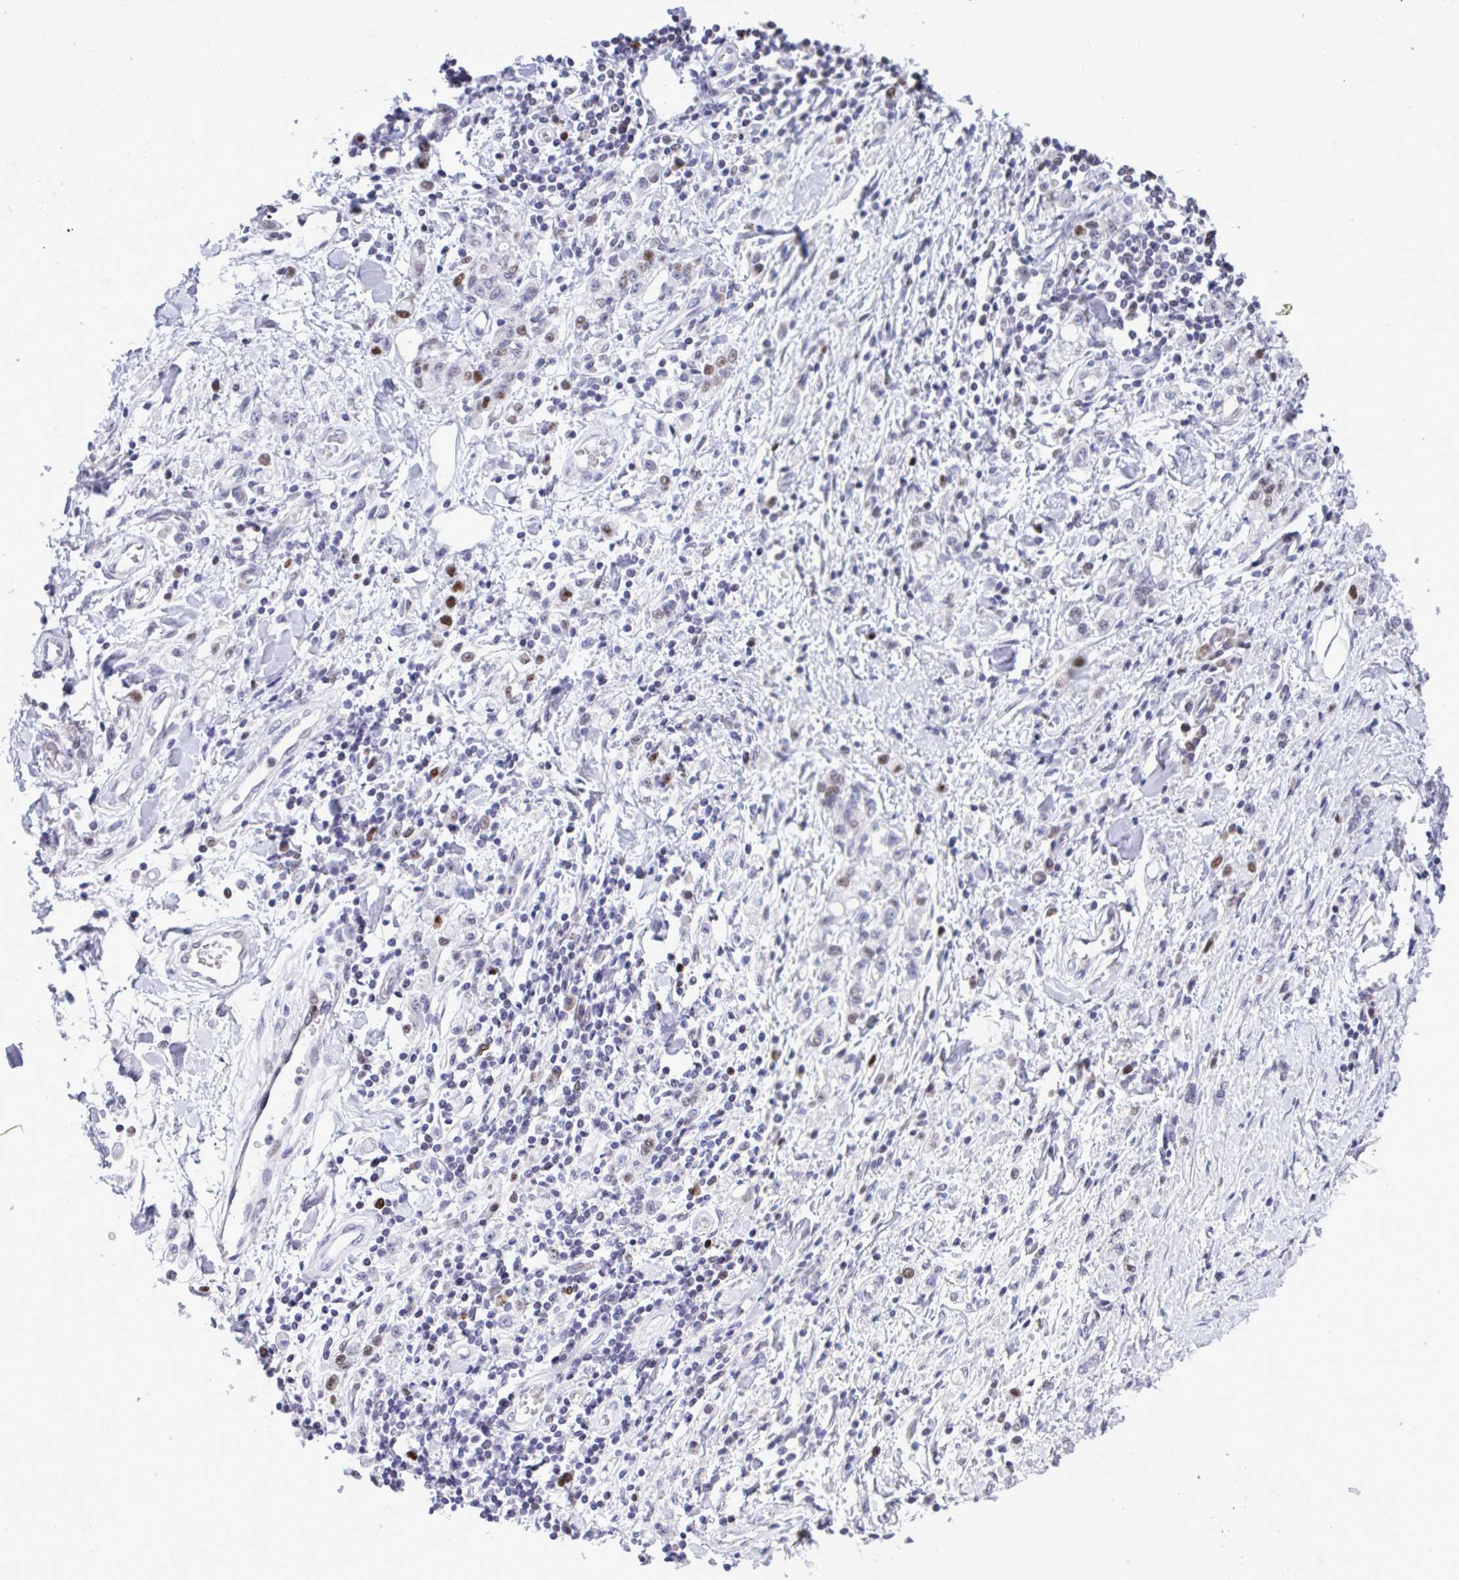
{"staining": {"intensity": "strong", "quantity": "<25%", "location": "nuclear"}, "tissue": "stomach cancer", "cell_type": "Tumor cells", "image_type": "cancer", "snomed": [{"axis": "morphology", "description": "Adenocarcinoma, NOS"}, {"axis": "topography", "description": "Stomach"}], "caption": "High-power microscopy captured an immunohistochemistry (IHC) image of stomach adenocarcinoma, revealing strong nuclear expression in about <25% of tumor cells. The protein is stained brown, and the nuclei are stained in blue (DAB (3,3'-diaminobenzidine) IHC with brightfield microscopy, high magnification).", "gene": "C1QL2", "patient": {"sex": "male", "age": 77}}